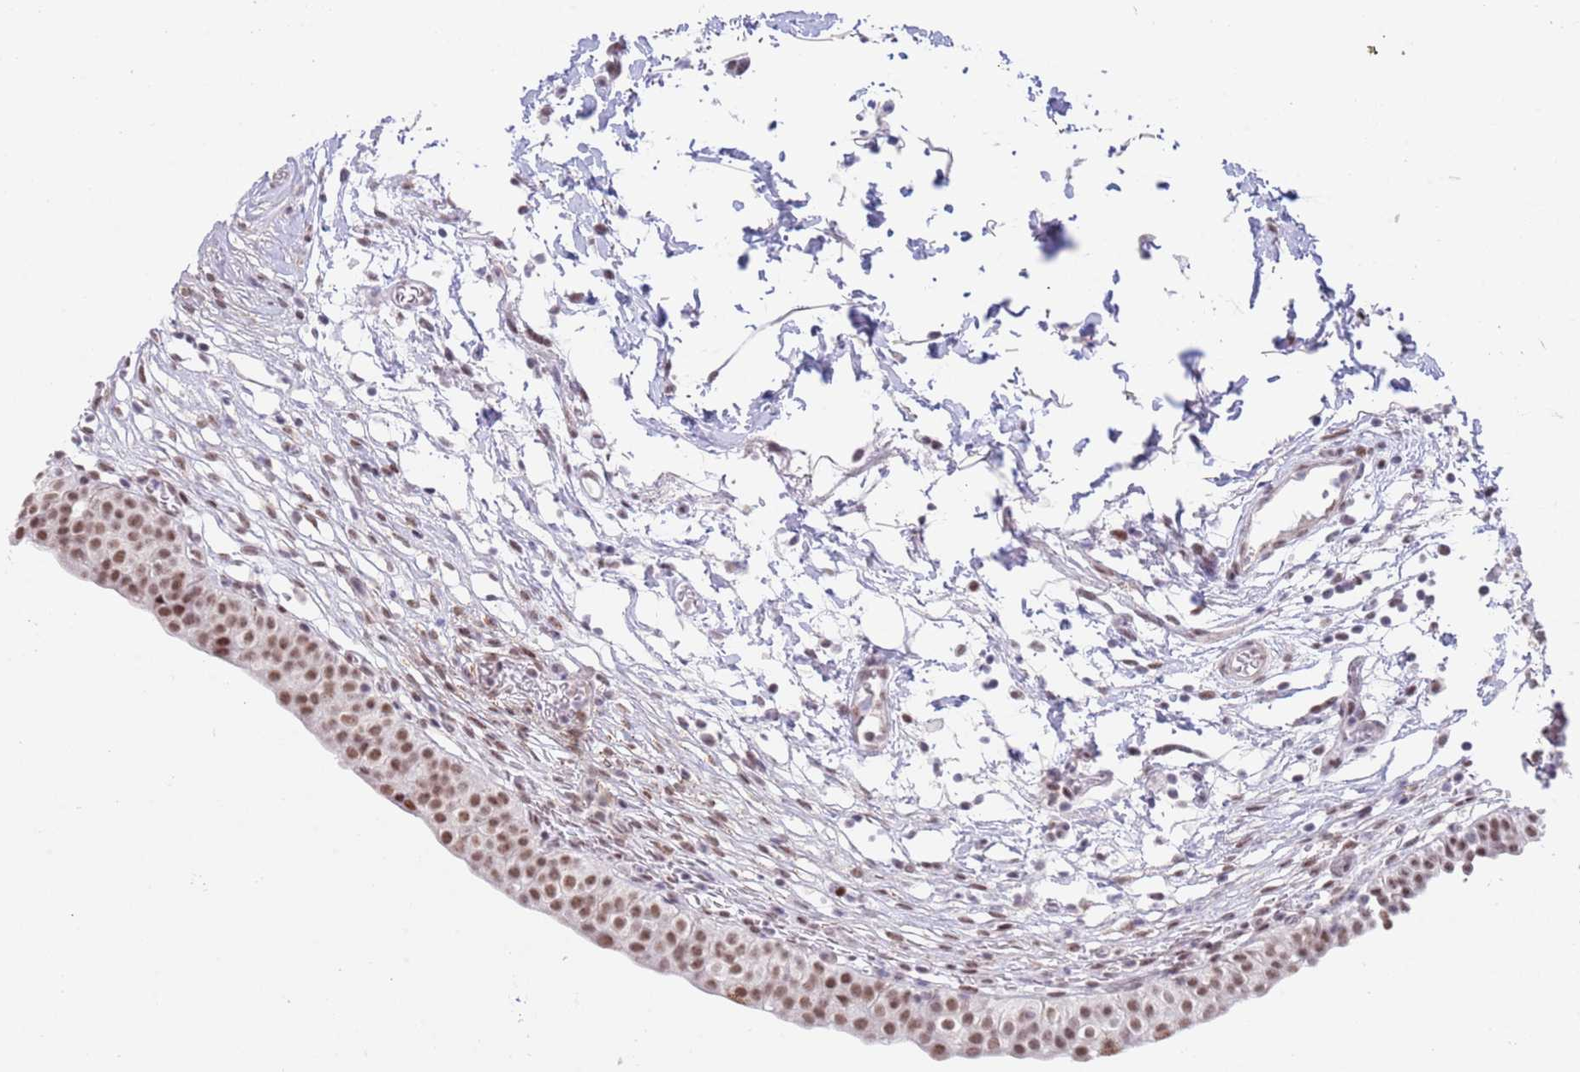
{"staining": {"intensity": "moderate", "quantity": ">75%", "location": "nuclear"}, "tissue": "urinary bladder", "cell_type": "Urothelial cells", "image_type": "normal", "snomed": [{"axis": "morphology", "description": "Normal tissue, NOS"}, {"axis": "topography", "description": "Urinary bladder"}, {"axis": "topography", "description": "Peripheral nerve tissue"}], "caption": "Protein expression analysis of benign urinary bladder exhibits moderate nuclear positivity in about >75% of urothelial cells.", "gene": "ZNF382", "patient": {"sex": "male", "age": 55}}